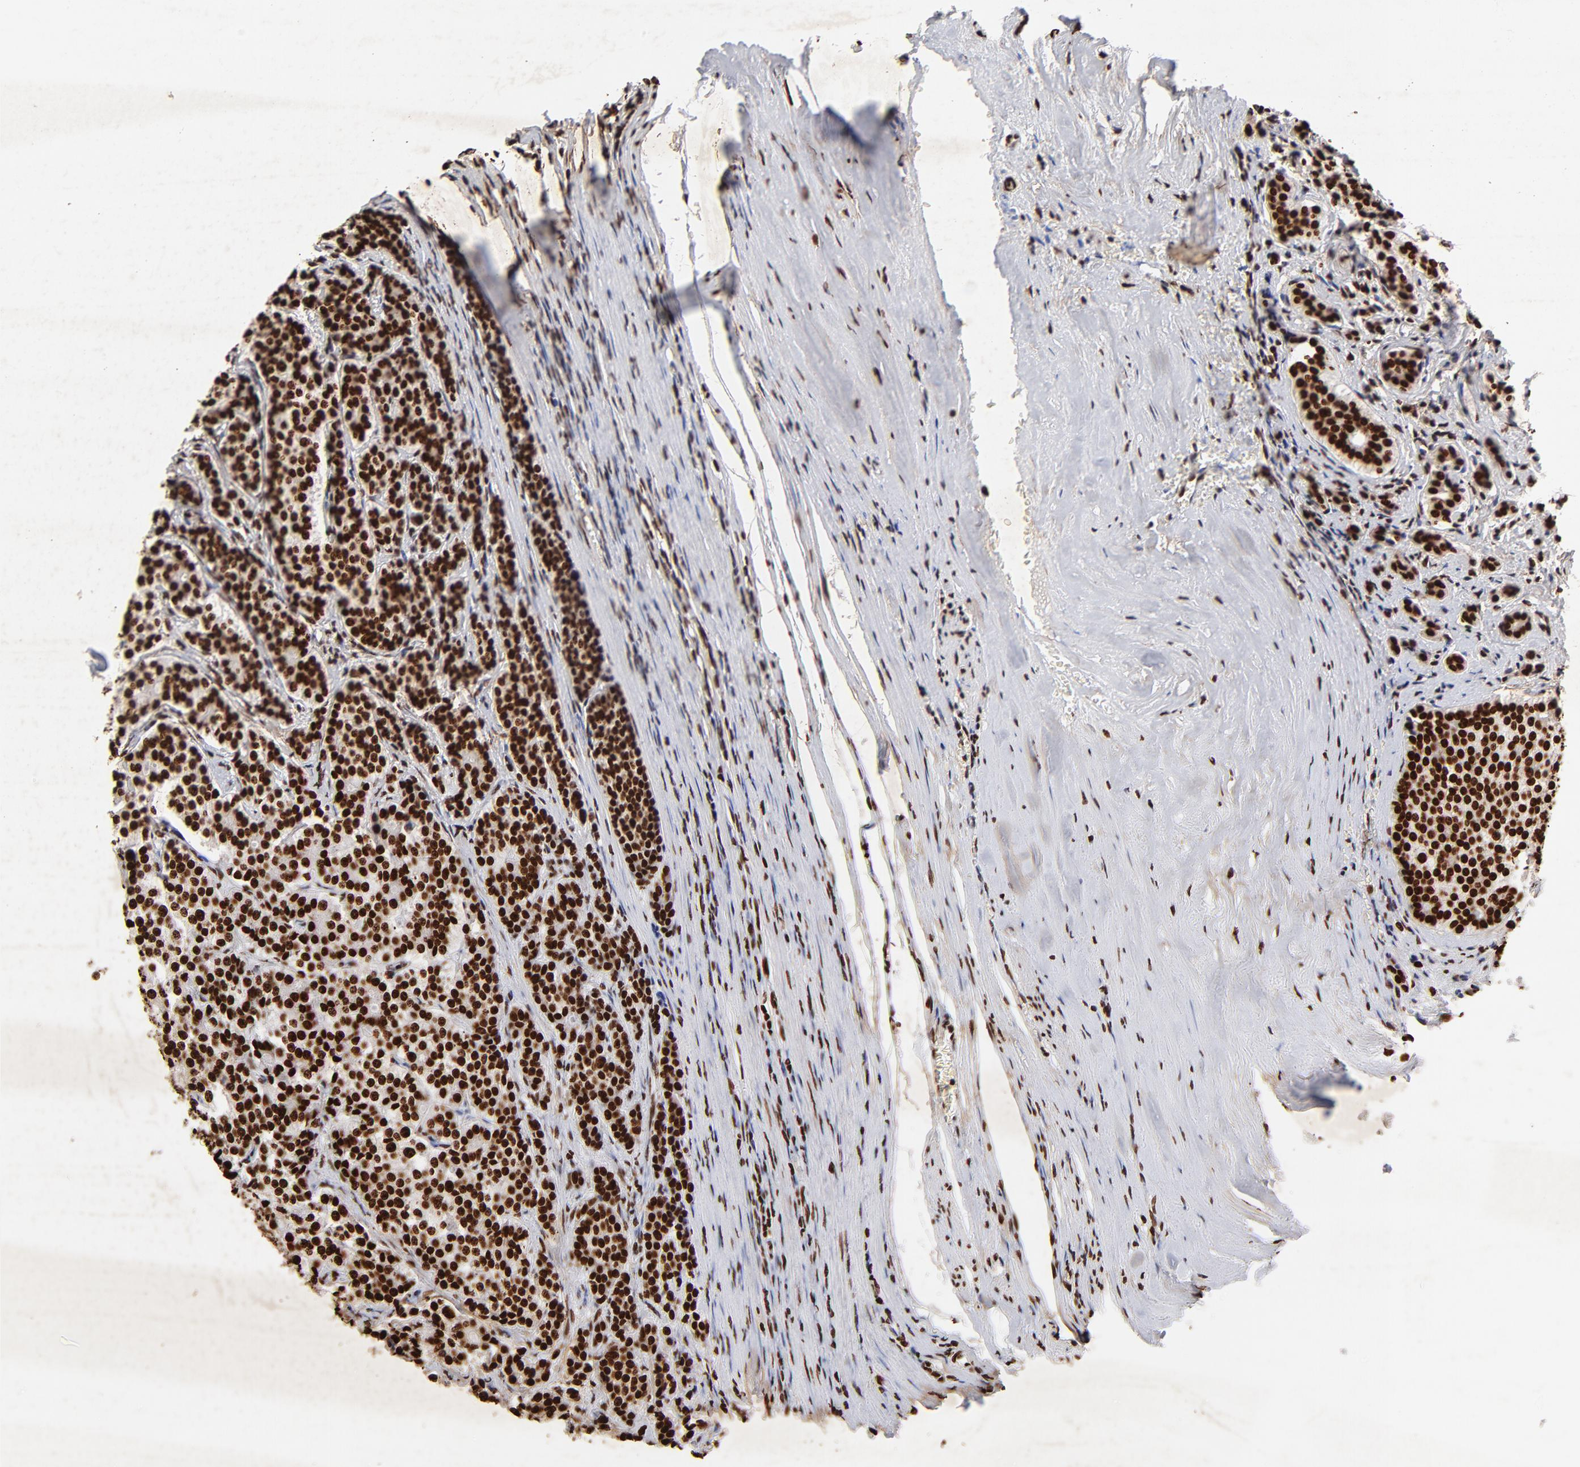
{"staining": {"intensity": "strong", "quantity": ">75%", "location": "nuclear"}, "tissue": "carcinoid", "cell_type": "Tumor cells", "image_type": "cancer", "snomed": [{"axis": "morphology", "description": "Carcinoid, malignant, NOS"}, {"axis": "topography", "description": "Small intestine"}], "caption": "An IHC photomicrograph of tumor tissue is shown. Protein staining in brown labels strong nuclear positivity in carcinoid within tumor cells.", "gene": "FBH1", "patient": {"sex": "male", "age": 63}}